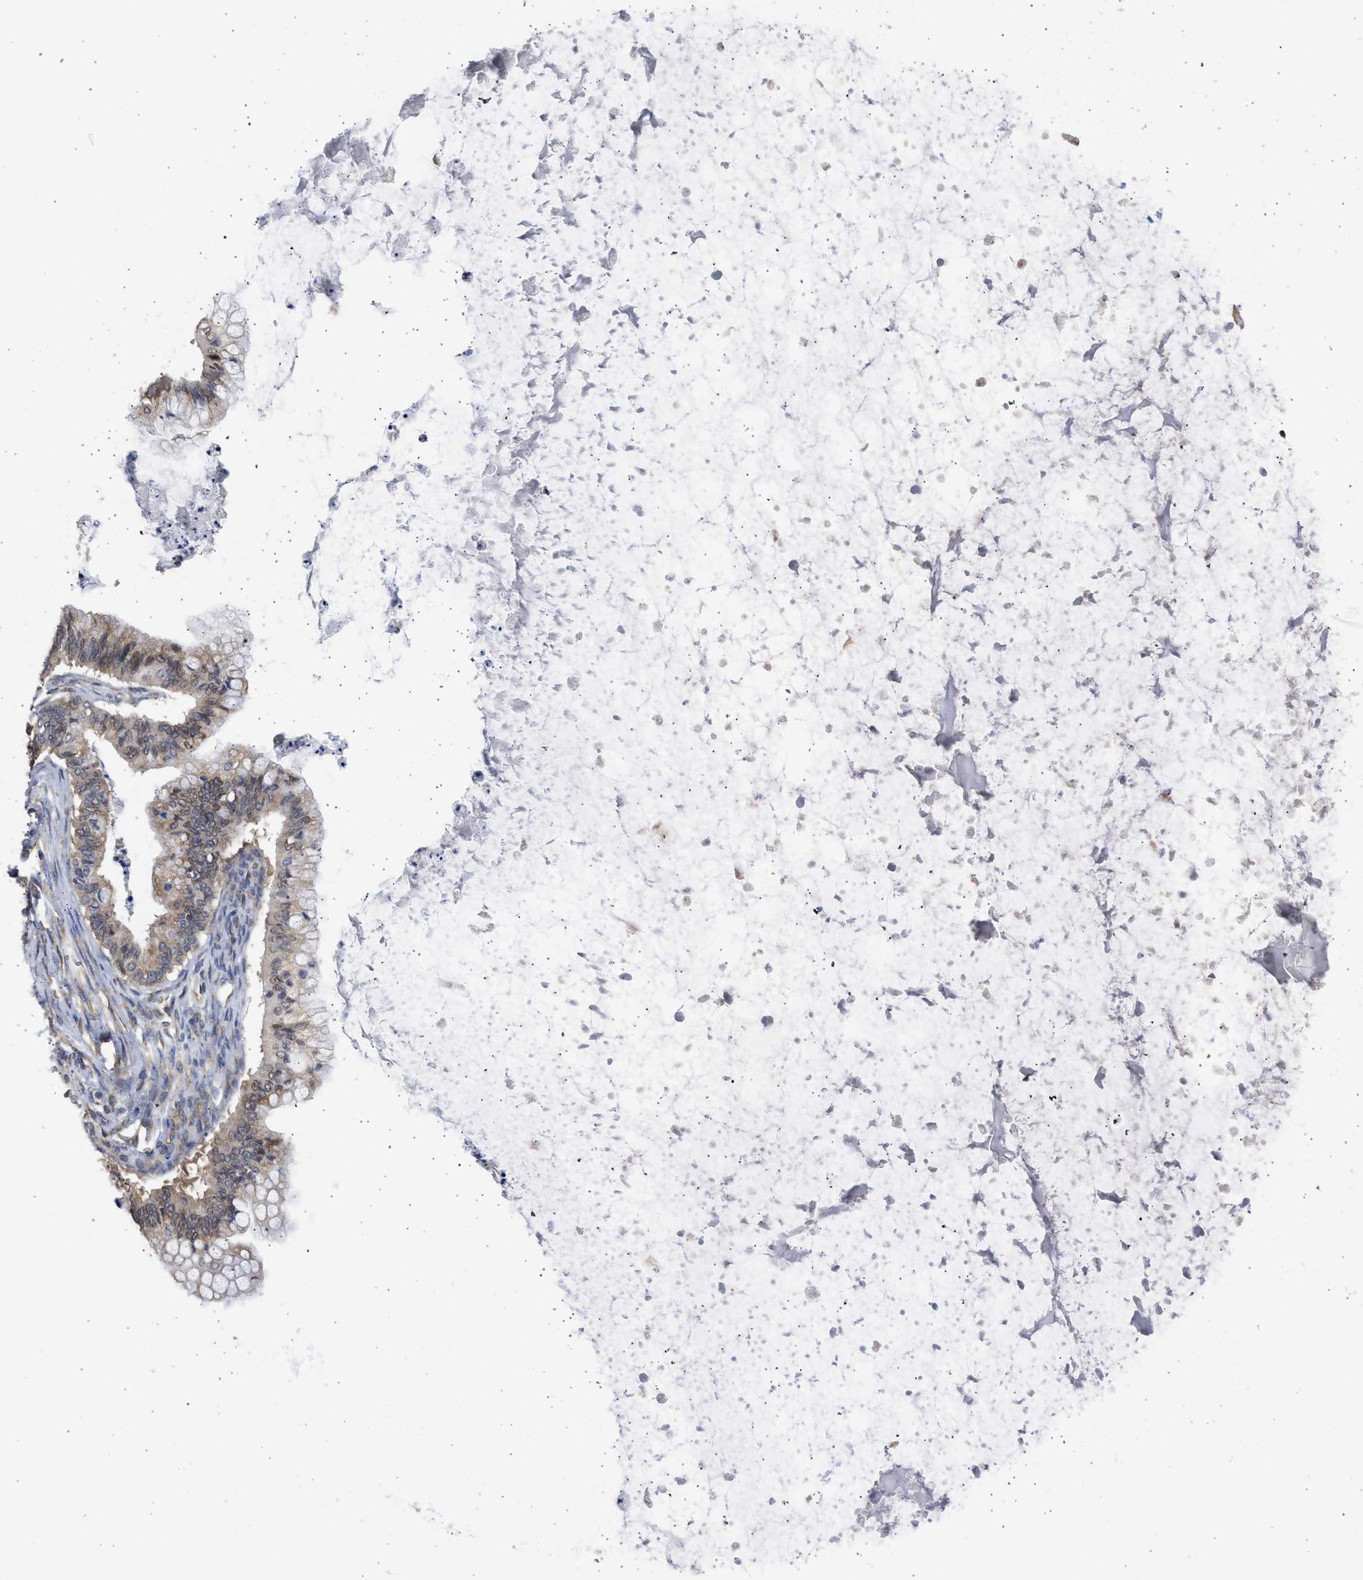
{"staining": {"intensity": "weak", "quantity": ">75%", "location": "cytoplasmic/membranous,nuclear"}, "tissue": "ovarian cancer", "cell_type": "Tumor cells", "image_type": "cancer", "snomed": [{"axis": "morphology", "description": "Cystadenocarcinoma, mucinous, NOS"}, {"axis": "topography", "description": "Ovary"}], "caption": "DAB (3,3'-diaminobenzidine) immunohistochemical staining of human mucinous cystadenocarcinoma (ovarian) shows weak cytoplasmic/membranous and nuclear protein staining in about >75% of tumor cells.", "gene": "DNAJC1", "patient": {"sex": "female", "age": 57}}